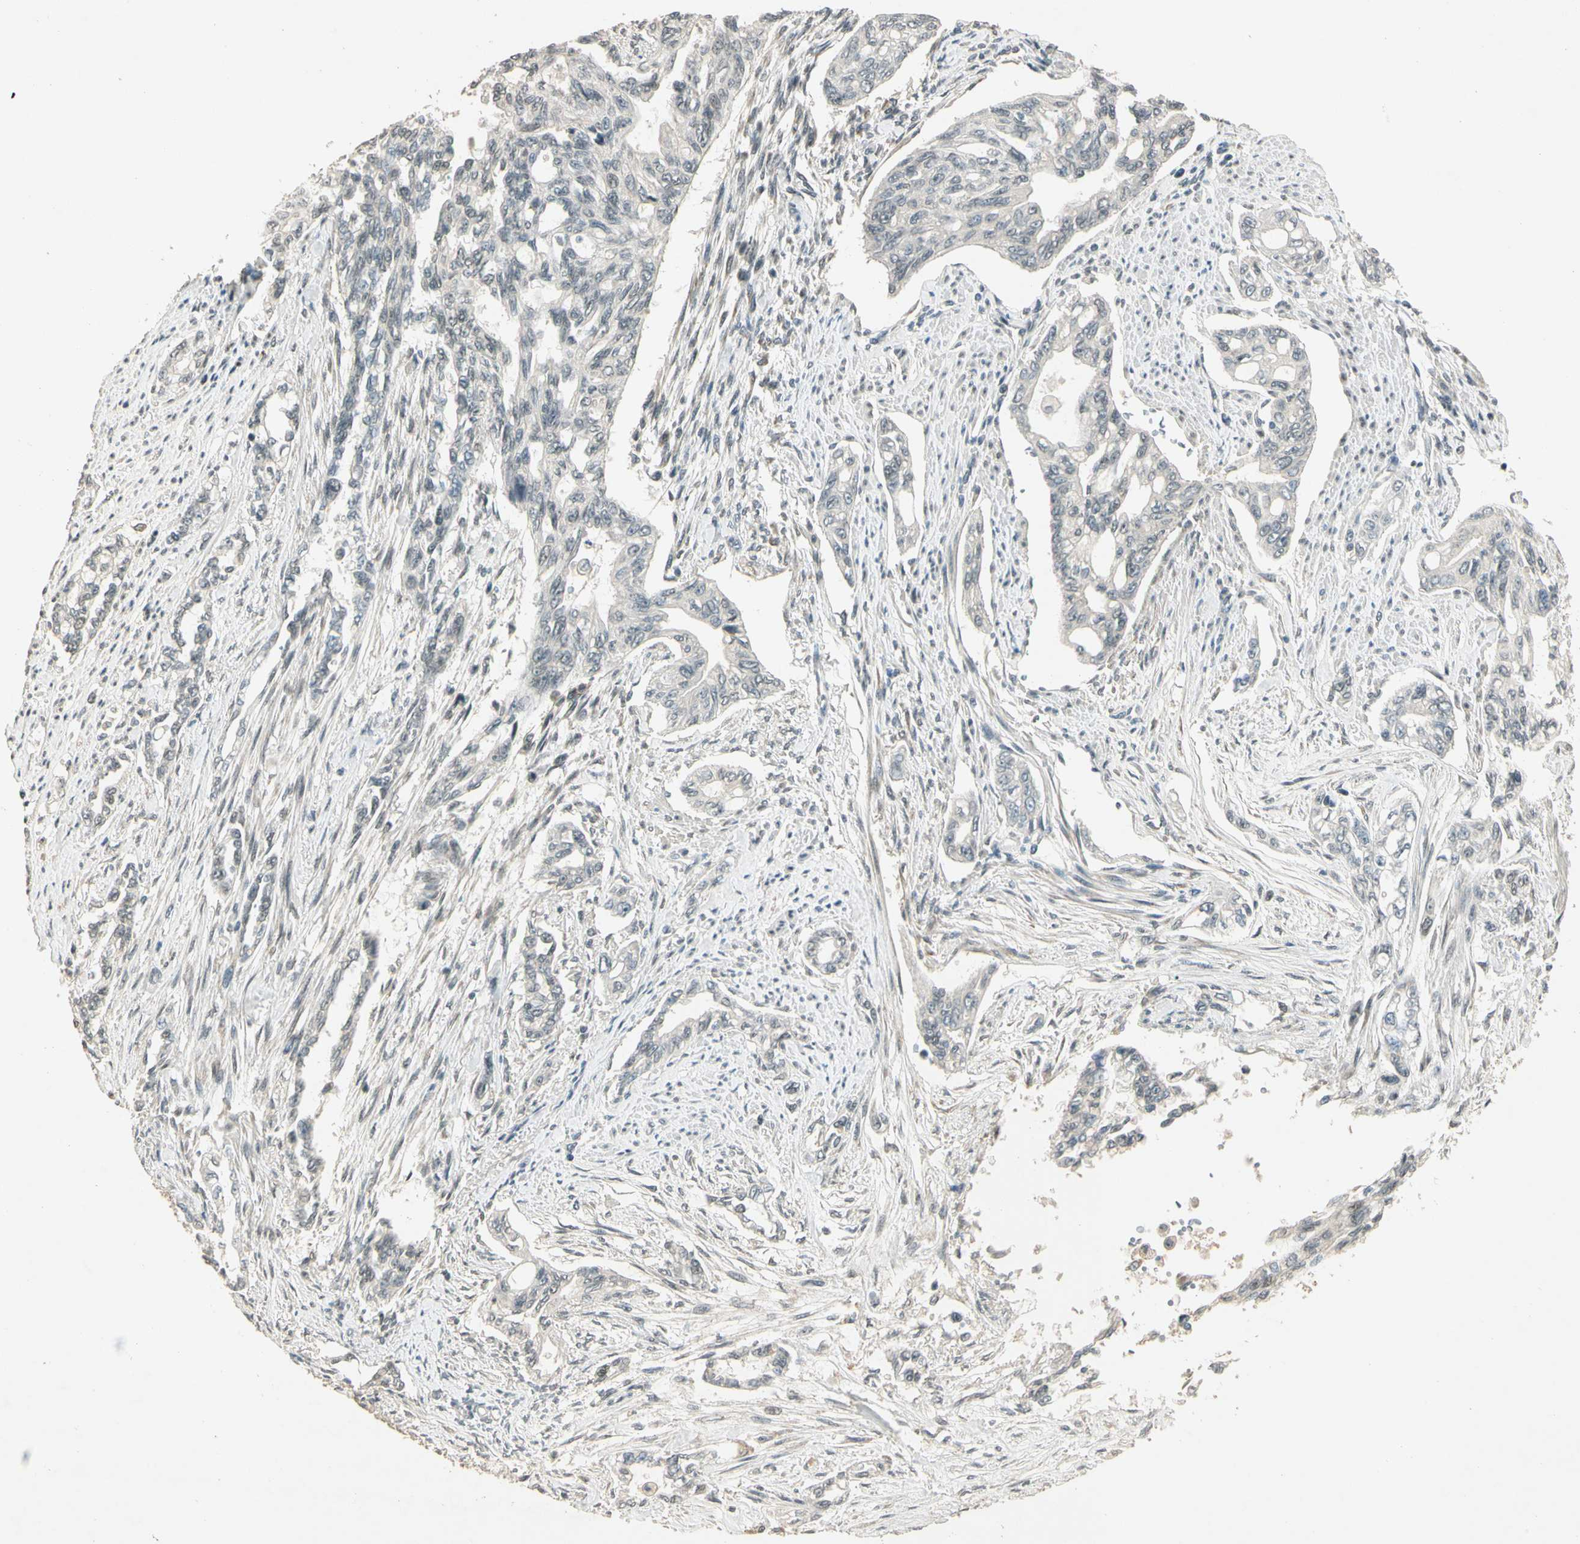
{"staining": {"intensity": "negative", "quantity": "none", "location": "none"}, "tissue": "pancreatic cancer", "cell_type": "Tumor cells", "image_type": "cancer", "snomed": [{"axis": "morphology", "description": "Normal tissue, NOS"}, {"axis": "topography", "description": "Pancreas"}], "caption": "Pancreatic cancer was stained to show a protein in brown. There is no significant expression in tumor cells.", "gene": "ZBTB4", "patient": {"sex": "male", "age": 42}}